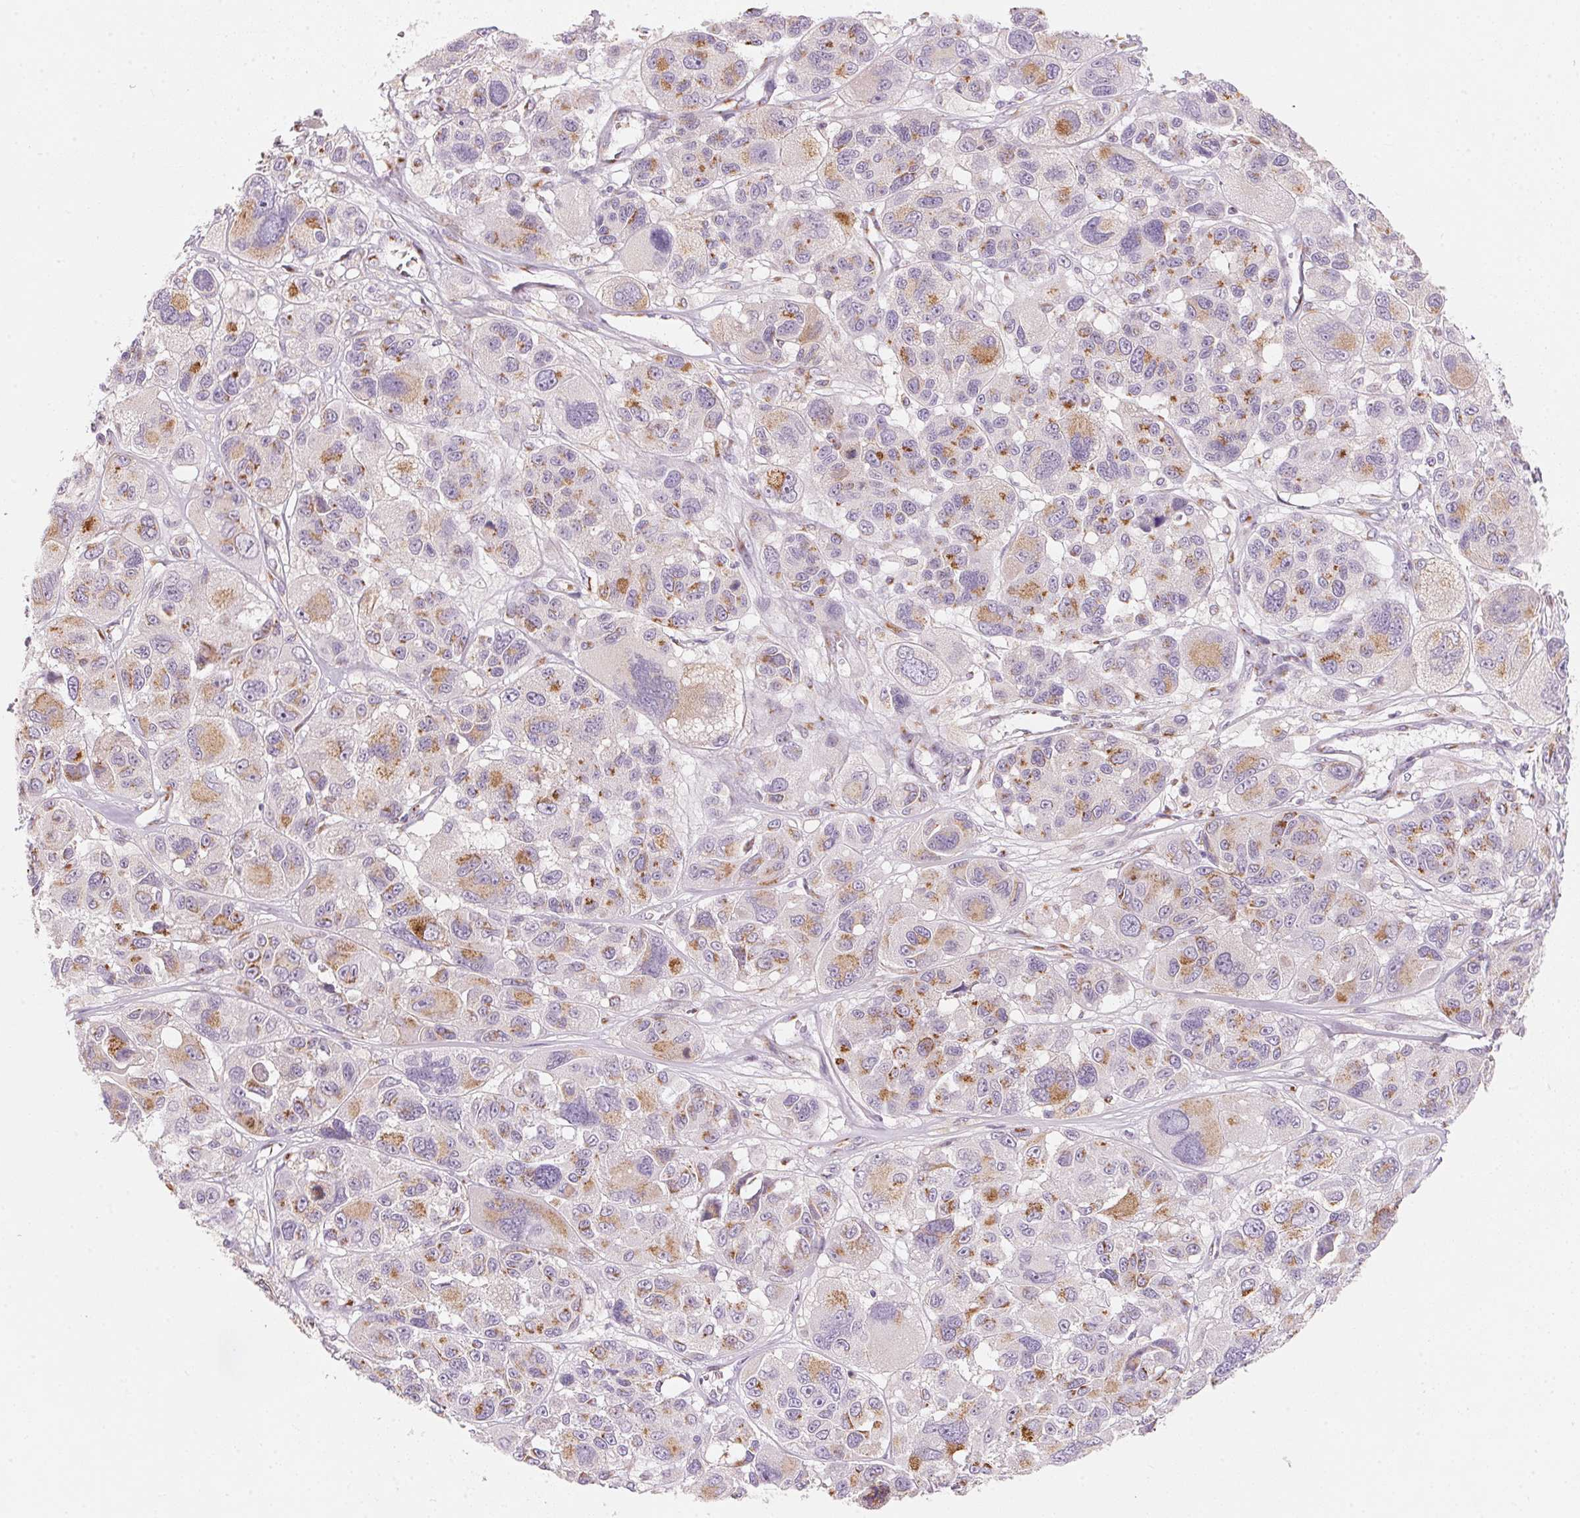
{"staining": {"intensity": "strong", "quantity": "25%-75%", "location": "cytoplasmic/membranous"}, "tissue": "melanoma", "cell_type": "Tumor cells", "image_type": "cancer", "snomed": [{"axis": "morphology", "description": "Malignant melanoma, NOS"}, {"axis": "topography", "description": "Skin"}], "caption": "Strong cytoplasmic/membranous positivity is present in approximately 25%-75% of tumor cells in melanoma.", "gene": "DRAM2", "patient": {"sex": "female", "age": 66}}